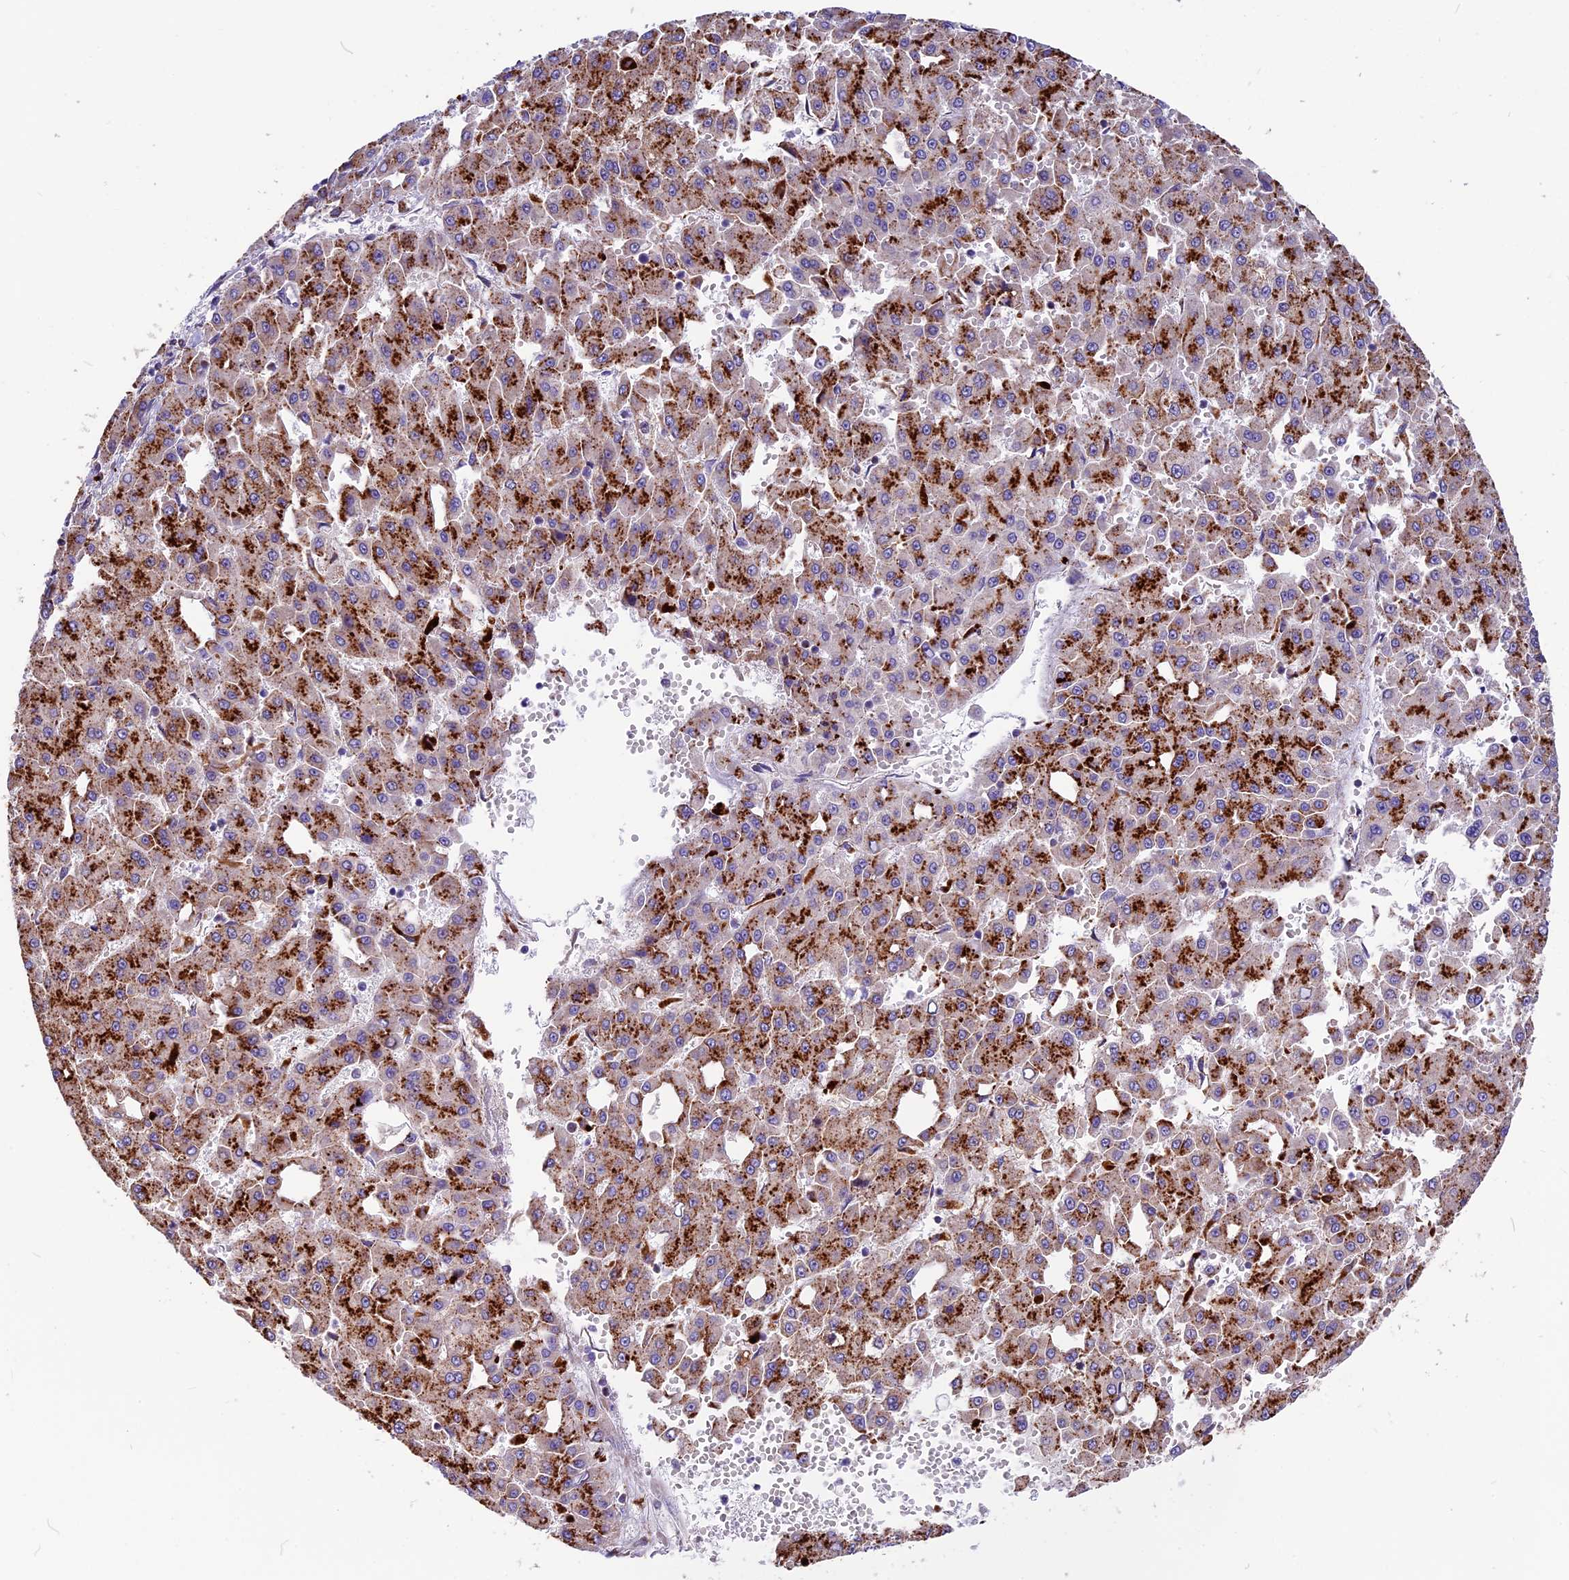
{"staining": {"intensity": "strong", "quantity": ">75%", "location": "cytoplasmic/membranous"}, "tissue": "liver cancer", "cell_type": "Tumor cells", "image_type": "cancer", "snomed": [{"axis": "morphology", "description": "Carcinoma, Hepatocellular, NOS"}, {"axis": "topography", "description": "Liver"}], "caption": "Strong cytoplasmic/membranous staining for a protein is present in about >75% of tumor cells of liver cancer (hepatocellular carcinoma) using immunohistochemistry (IHC).", "gene": "THRSP", "patient": {"sex": "male", "age": 47}}